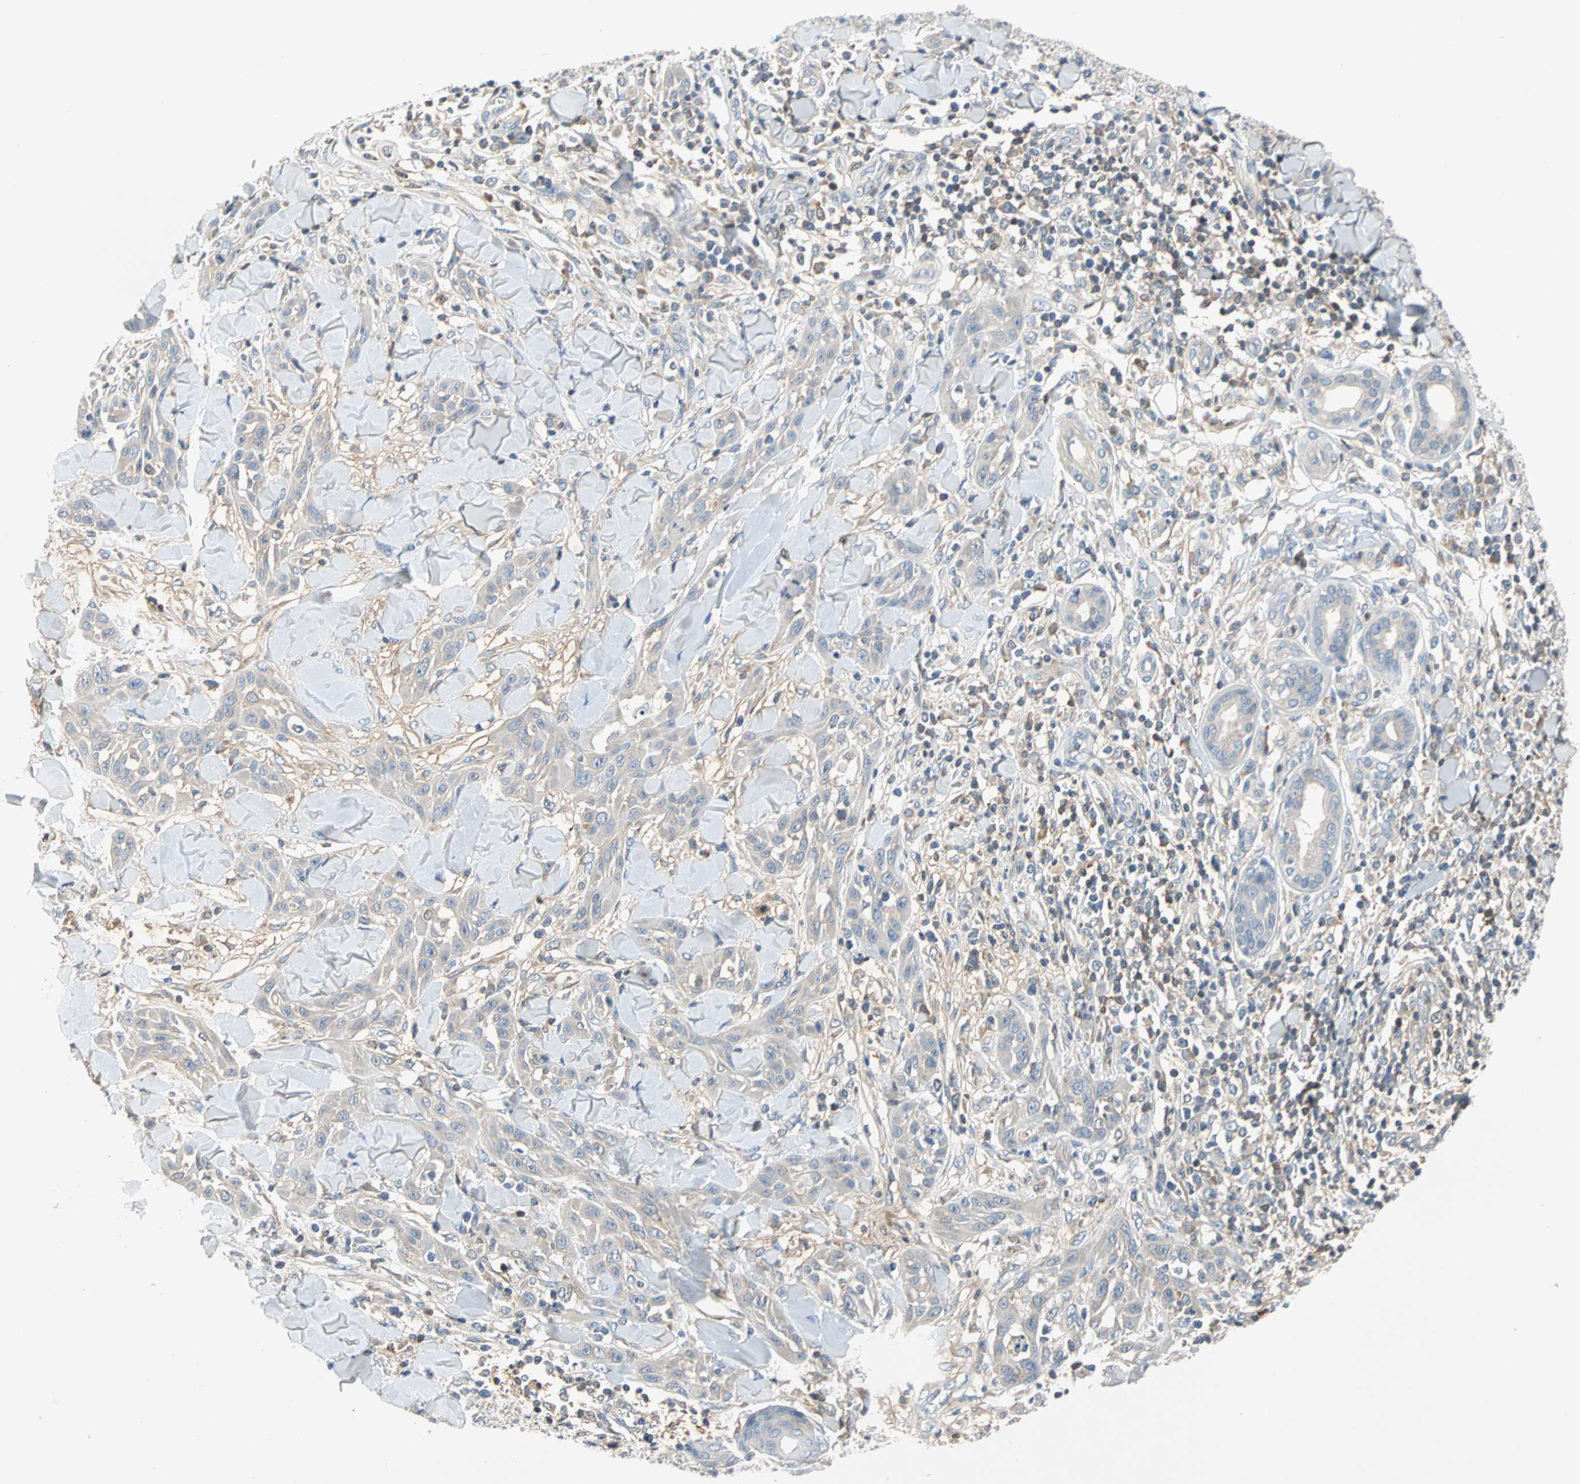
{"staining": {"intensity": "negative", "quantity": "none", "location": "none"}, "tissue": "skin cancer", "cell_type": "Tumor cells", "image_type": "cancer", "snomed": [{"axis": "morphology", "description": "Squamous cell carcinoma, NOS"}, {"axis": "topography", "description": "Skin"}], "caption": "Immunohistochemistry histopathology image of human skin cancer (squamous cell carcinoma) stained for a protein (brown), which reveals no staining in tumor cells.", "gene": "MAP4K1", "patient": {"sex": "male", "age": 24}}